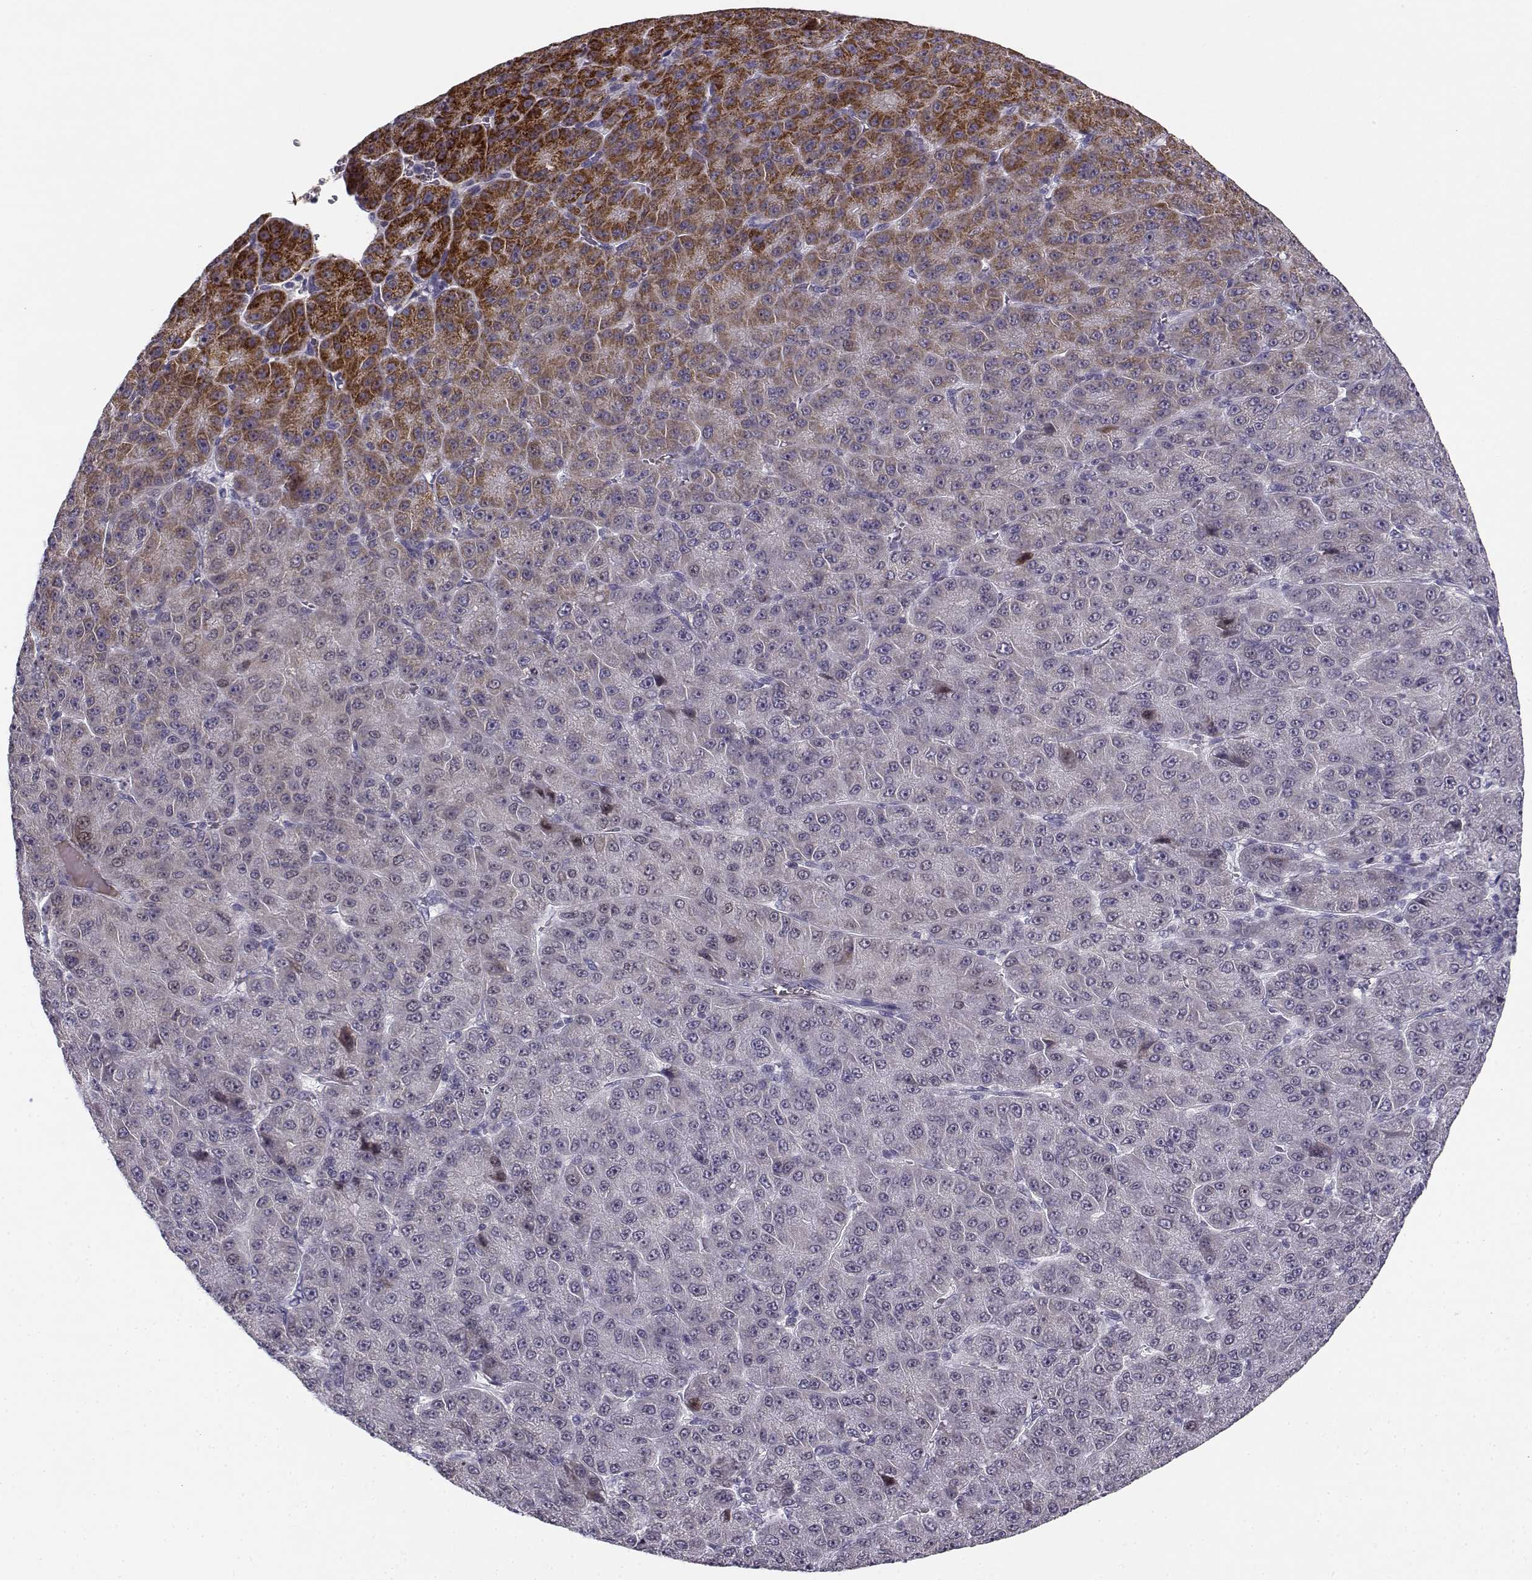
{"staining": {"intensity": "moderate", "quantity": "<25%", "location": "cytoplasmic/membranous"}, "tissue": "liver cancer", "cell_type": "Tumor cells", "image_type": "cancer", "snomed": [{"axis": "morphology", "description": "Carcinoma, Hepatocellular, NOS"}, {"axis": "topography", "description": "Liver"}], "caption": "The histopathology image shows staining of liver cancer, revealing moderate cytoplasmic/membranous protein expression (brown color) within tumor cells. (DAB = brown stain, brightfield microscopy at high magnification).", "gene": "DDX25", "patient": {"sex": "male", "age": 67}}